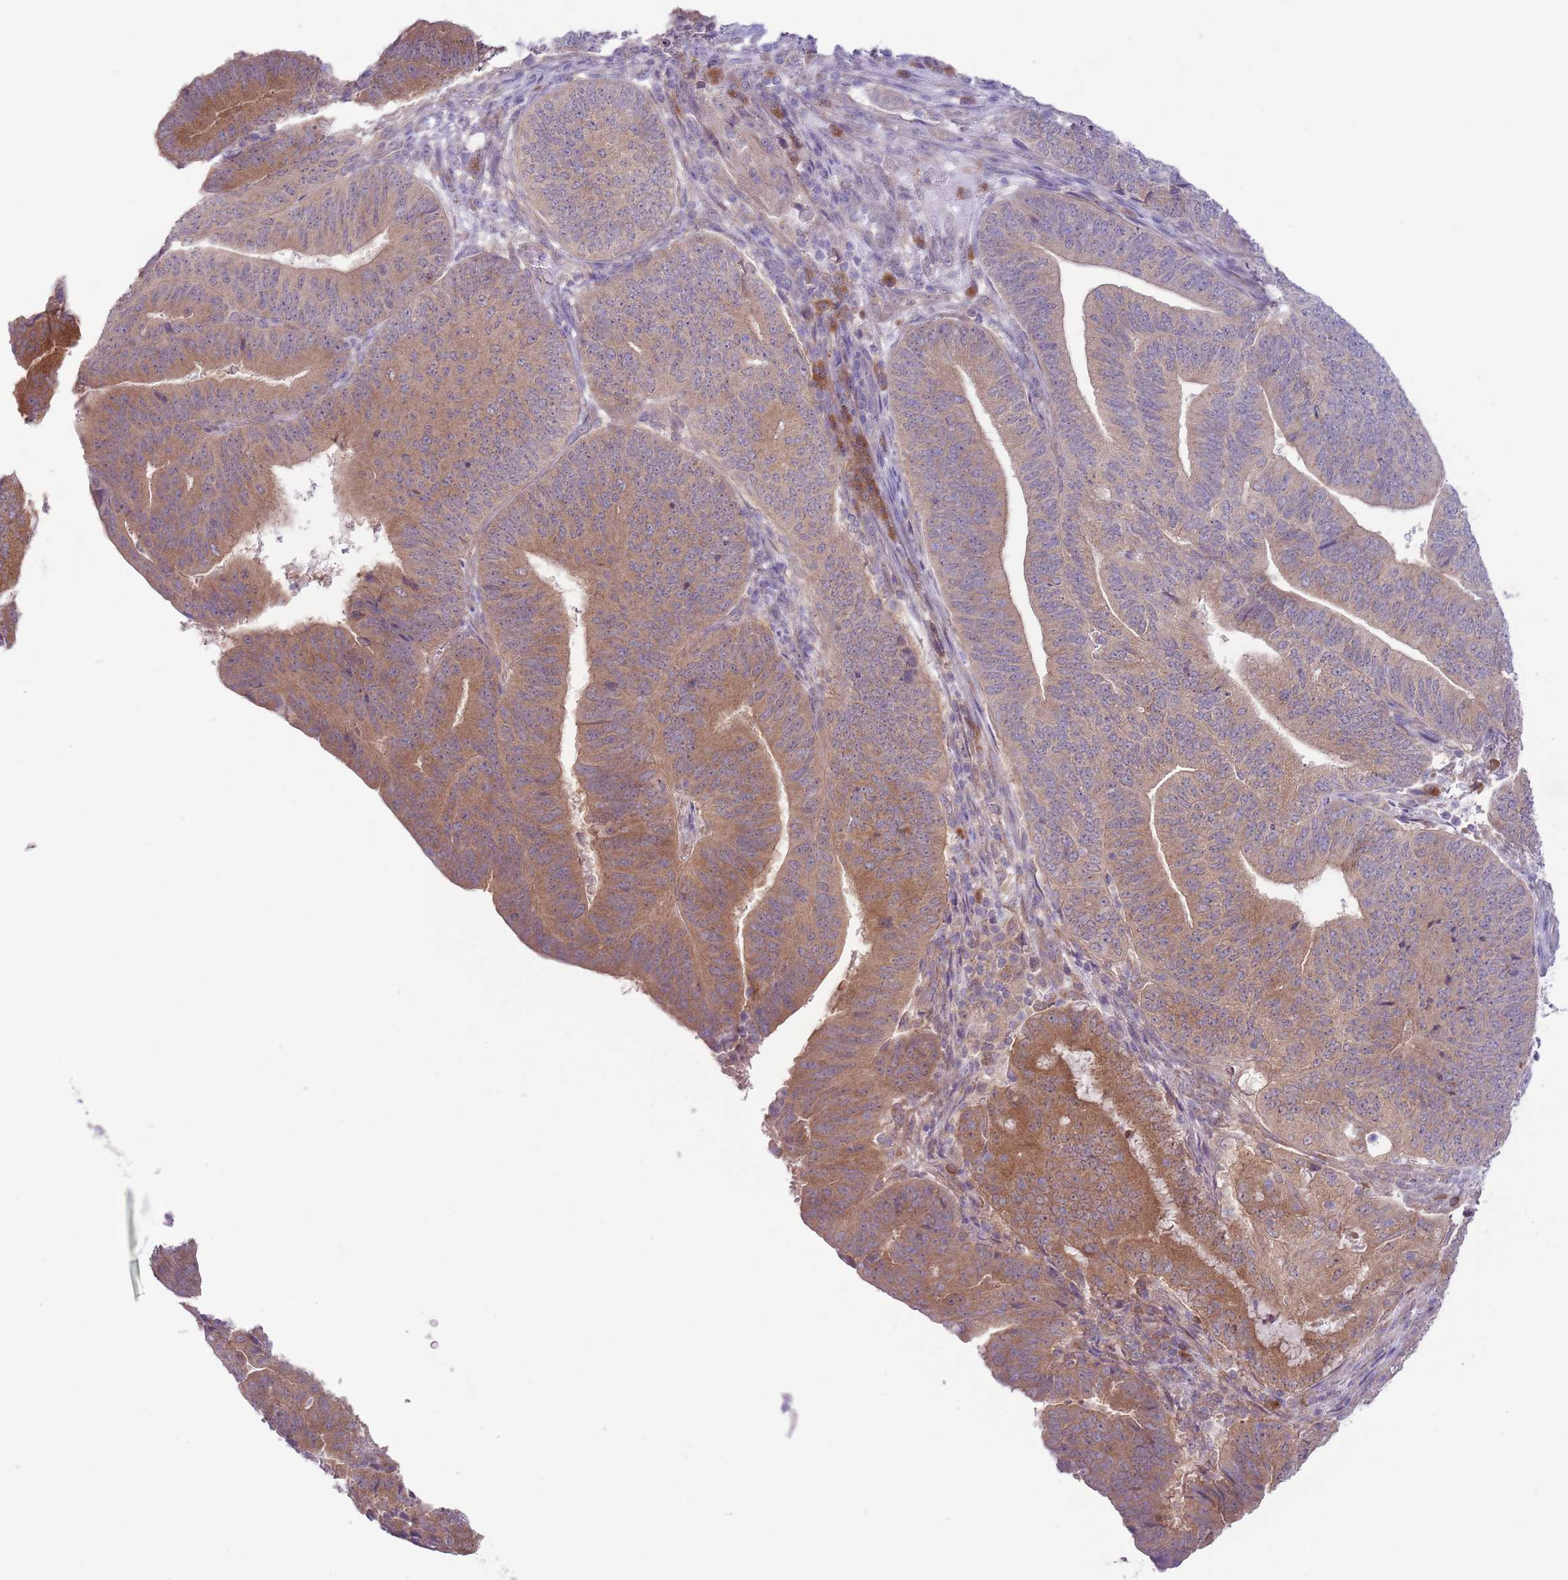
{"staining": {"intensity": "moderate", "quantity": "25%-75%", "location": "cytoplasmic/membranous"}, "tissue": "endometrial cancer", "cell_type": "Tumor cells", "image_type": "cancer", "snomed": [{"axis": "morphology", "description": "Adenocarcinoma, NOS"}, {"axis": "topography", "description": "Endometrium"}], "caption": "Endometrial cancer (adenocarcinoma) stained for a protein (brown) shows moderate cytoplasmic/membranous positive staining in approximately 25%-75% of tumor cells.", "gene": "COPE", "patient": {"sex": "female", "age": 70}}